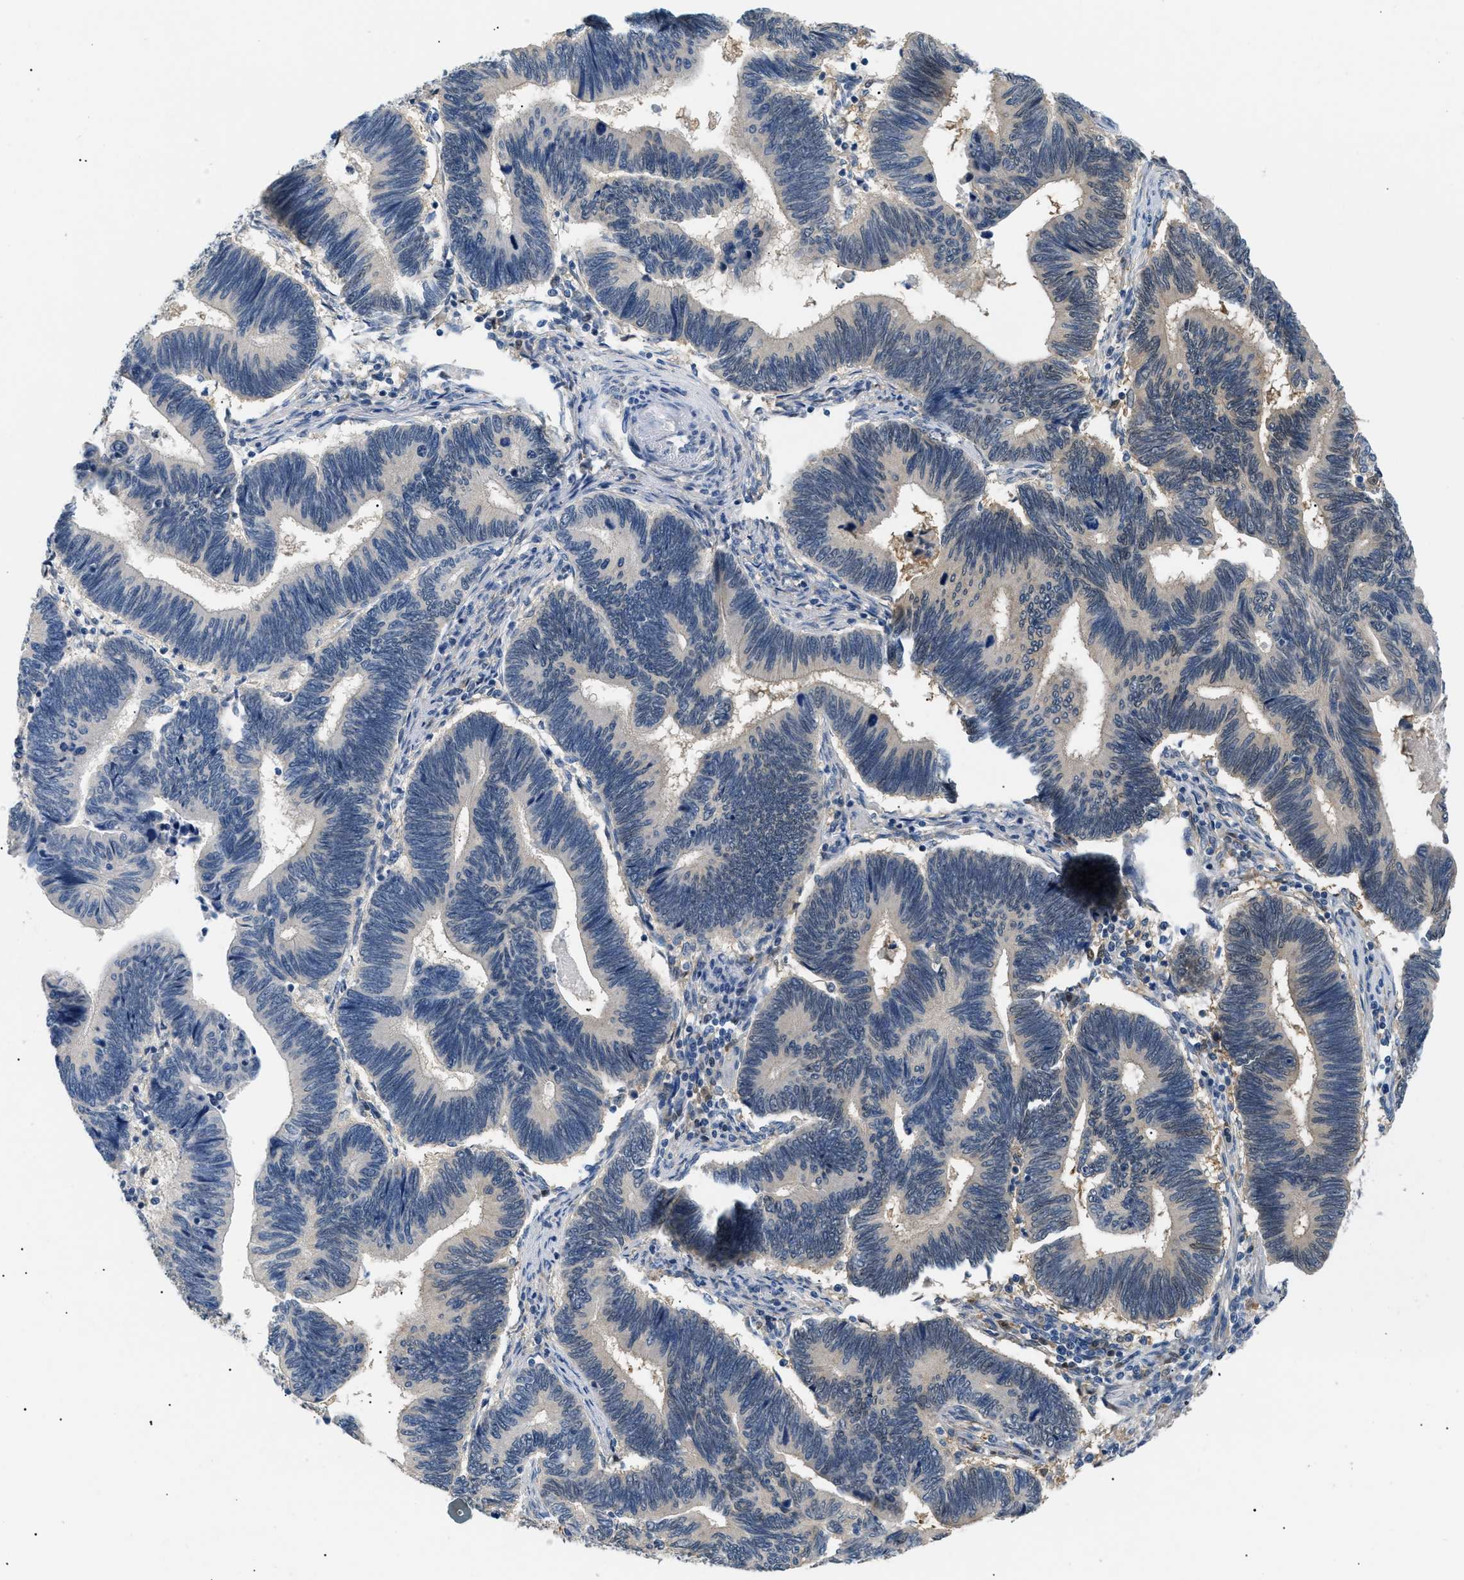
{"staining": {"intensity": "negative", "quantity": "none", "location": "none"}, "tissue": "pancreatic cancer", "cell_type": "Tumor cells", "image_type": "cancer", "snomed": [{"axis": "morphology", "description": "Adenocarcinoma, NOS"}, {"axis": "topography", "description": "Pancreas"}], "caption": "Immunohistochemistry histopathology image of neoplastic tissue: human pancreatic adenocarcinoma stained with DAB displays no significant protein positivity in tumor cells.", "gene": "AKR1A1", "patient": {"sex": "female", "age": 70}}